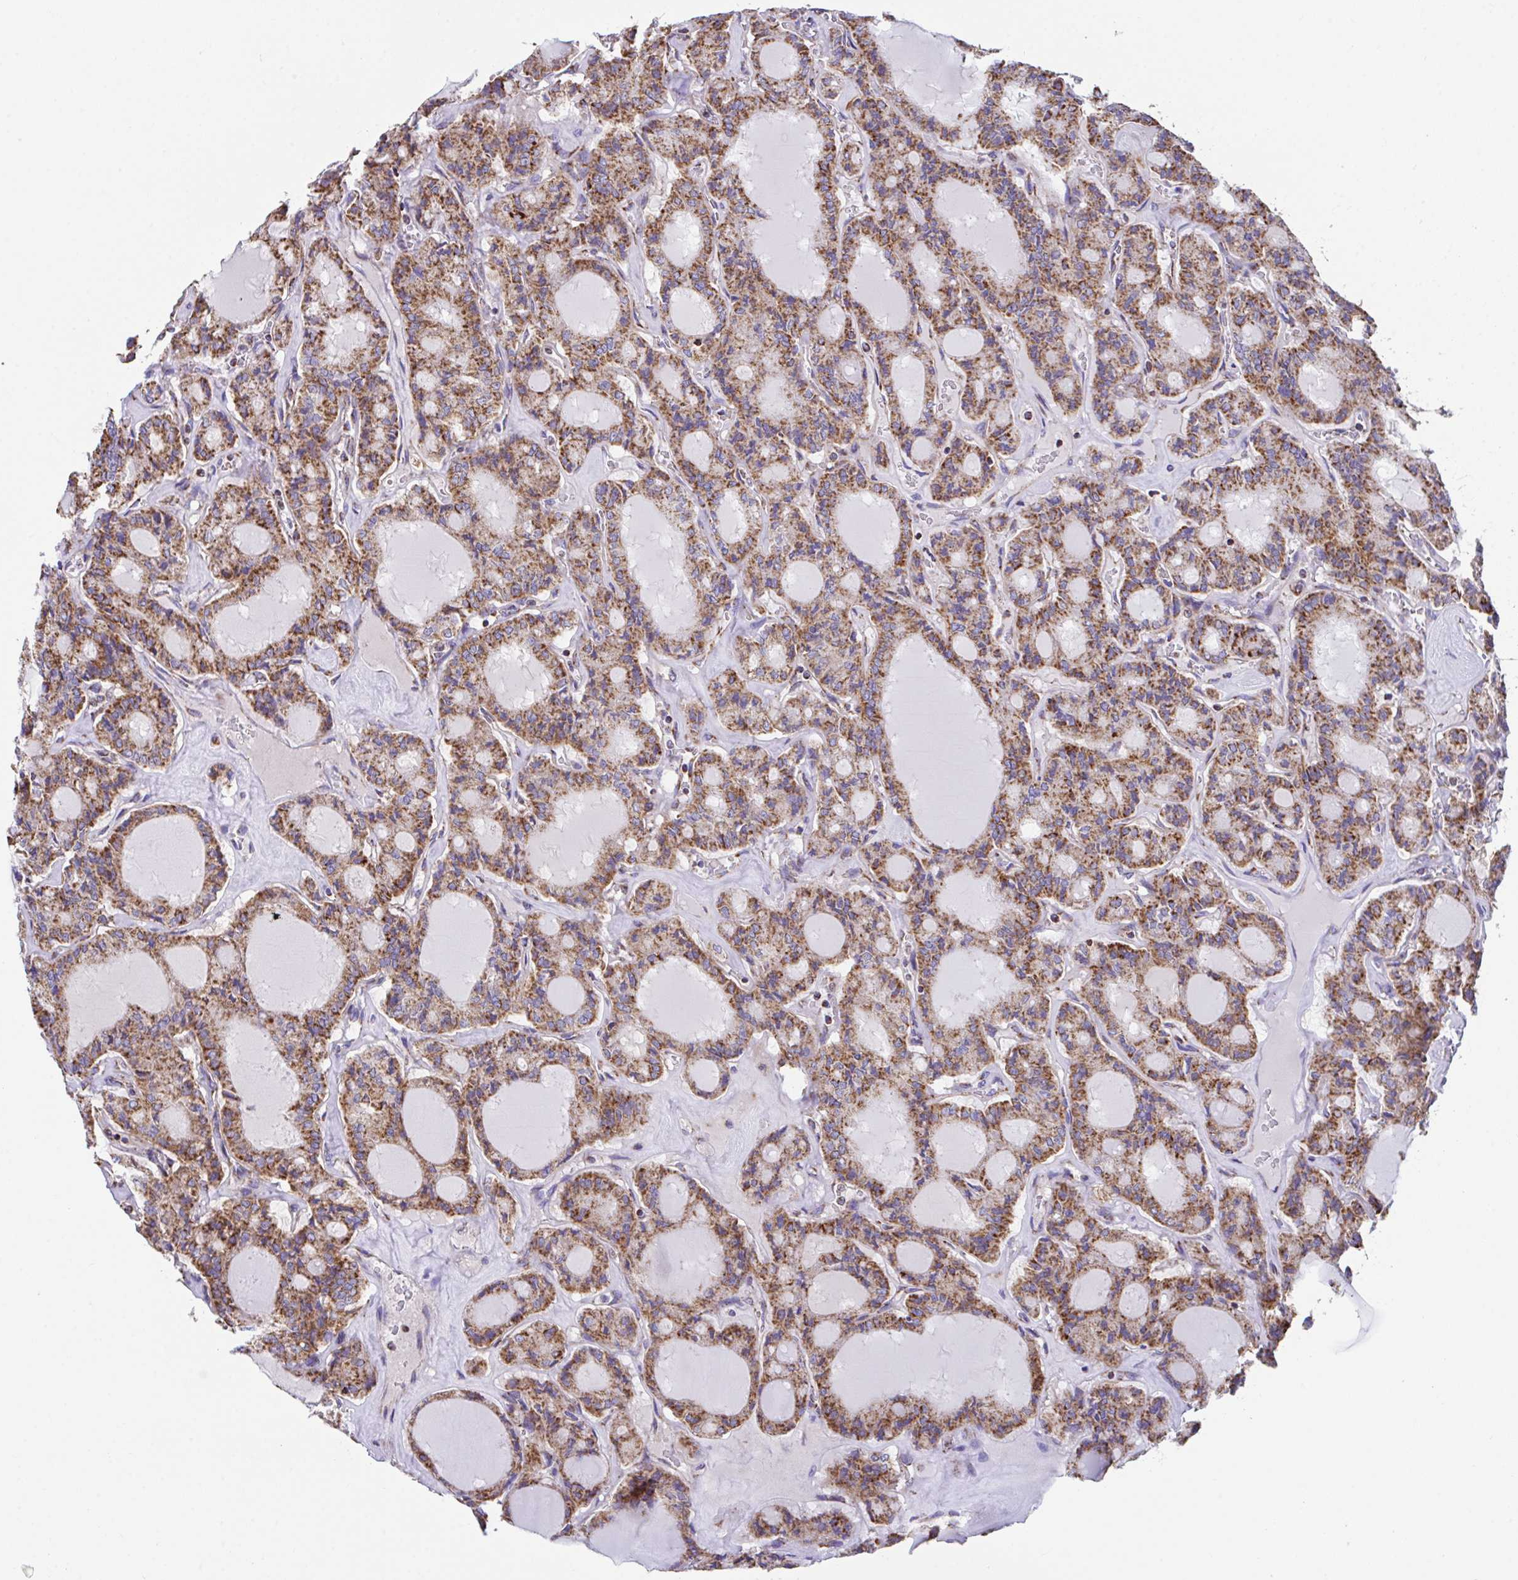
{"staining": {"intensity": "strong", "quantity": ">75%", "location": "cytoplasmic/membranous"}, "tissue": "thyroid cancer", "cell_type": "Tumor cells", "image_type": "cancer", "snomed": [{"axis": "morphology", "description": "Papillary adenocarcinoma, NOS"}, {"axis": "topography", "description": "Thyroid gland"}], "caption": "About >75% of tumor cells in thyroid cancer reveal strong cytoplasmic/membranous protein expression as visualized by brown immunohistochemical staining.", "gene": "PCMTD2", "patient": {"sex": "male", "age": 87}}